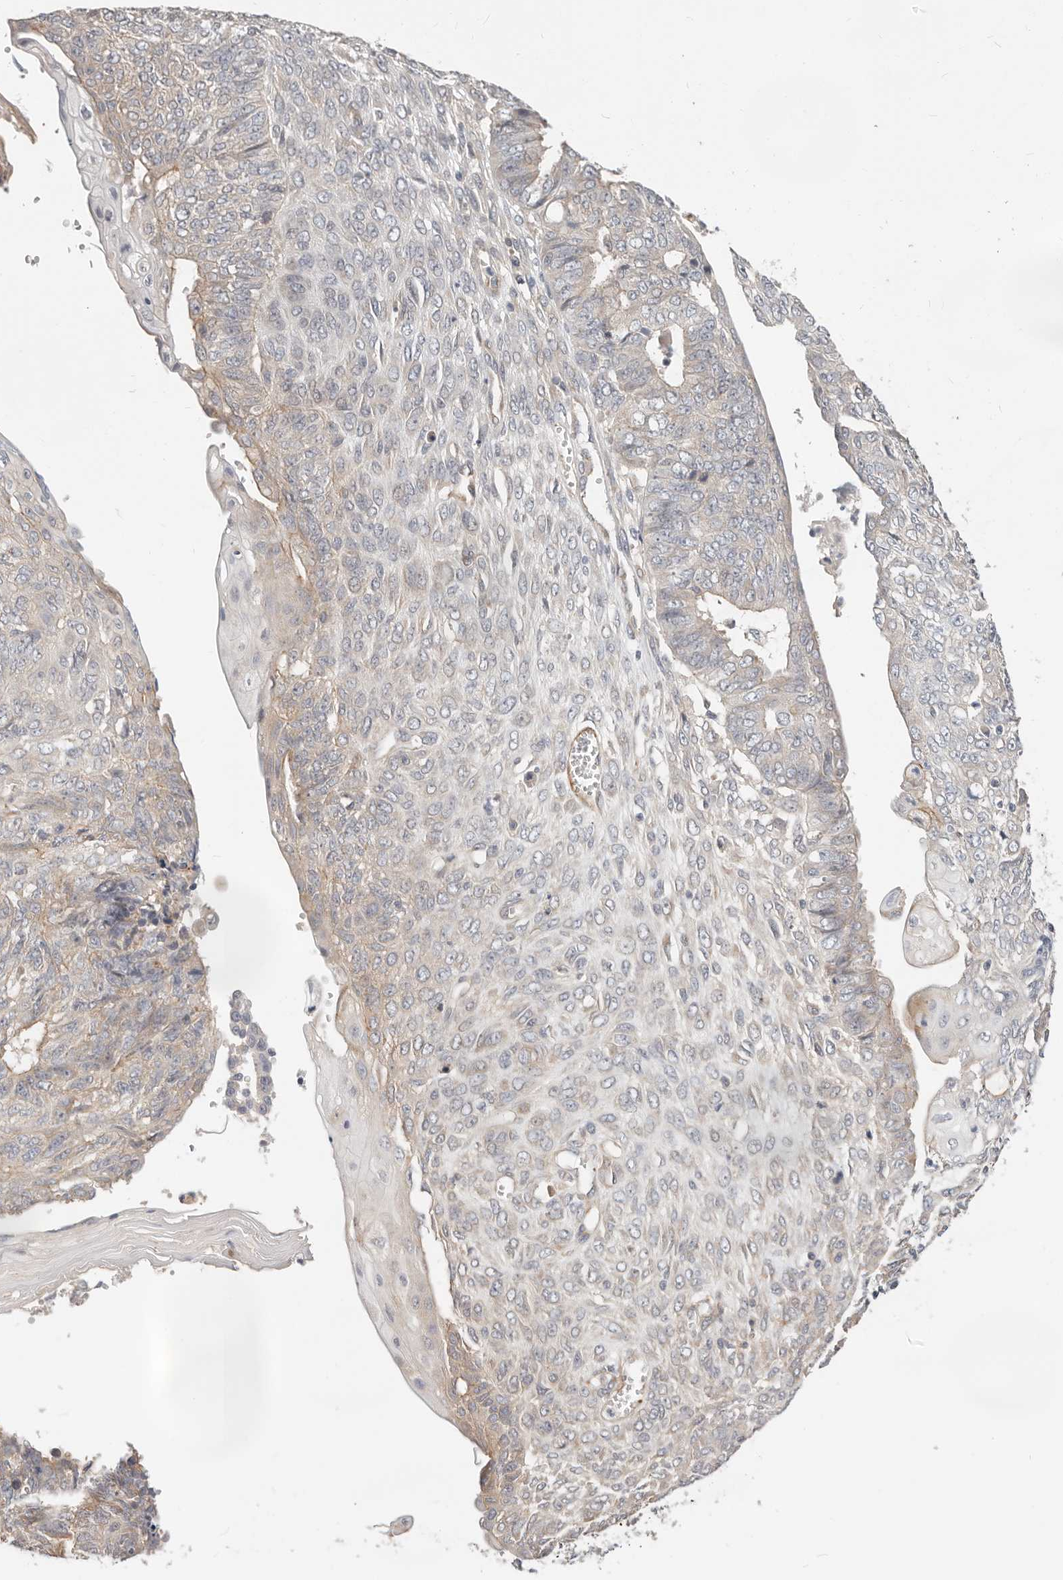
{"staining": {"intensity": "negative", "quantity": "none", "location": "none"}, "tissue": "endometrial cancer", "cell_type": "Tumor cells", "image_type": "cancer", "snomed": [{"axis": "morphology", "description": "Adenocarcinoma, NOS"}, {"axis": "topography", "description": "Endometrium"}], "caption": "This is a micrograph of immunohistochemistry (IHC) staining of adenocarcinoma (endometrial), which shows no positivity in tumor cells.", "gene": "ZRANB1", "patient": {"sex": "female", "age": 32}}